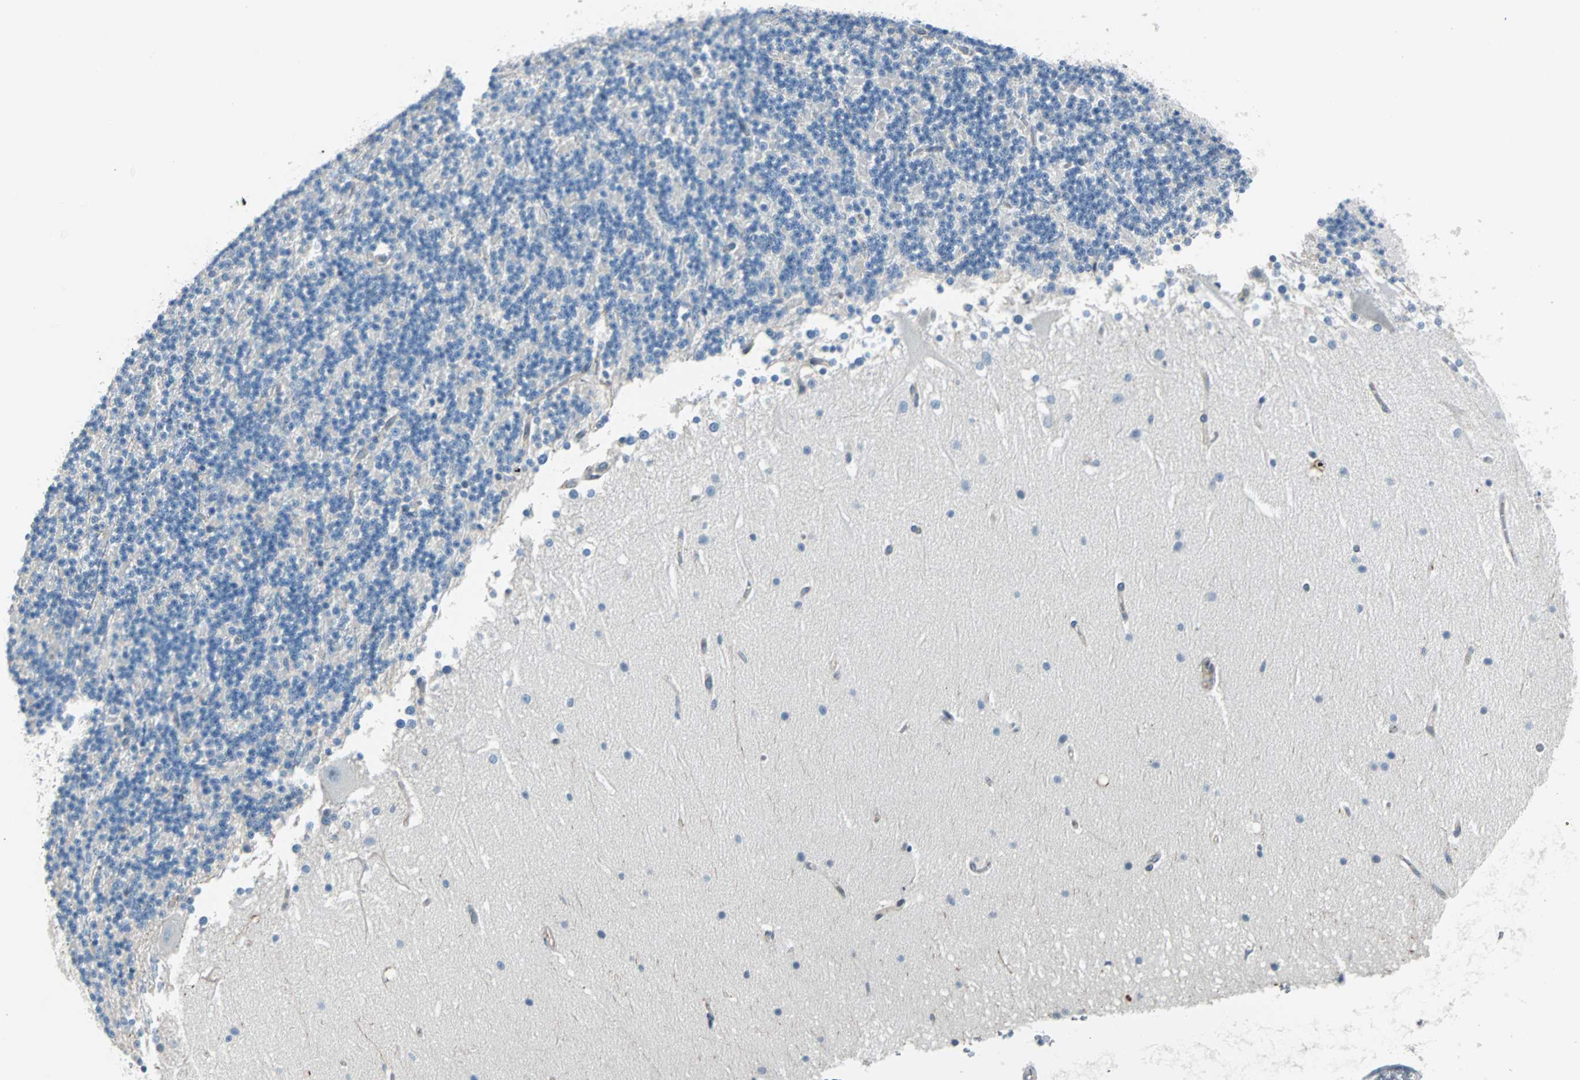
{"staining": {"intensity": "negative", "quantity": "none", "location": "none"}, "tissue": "cerebellum", "cell_type": "Cells in granular layer", "image_type": "normal", "snomed": [{"axis": "morphology", "description": "Normal tissue, NOS"}, {"axis": "topography", "description": "Cerebellum"}], "caption": "Immunohistochemistry histopathology image of normal cerebellum: human cerebellum stained with DAB reveals no significant protein expression in cells in granular layer.", "gene": "SWAP70", "patient": {"sex": "female", "age": 19}}